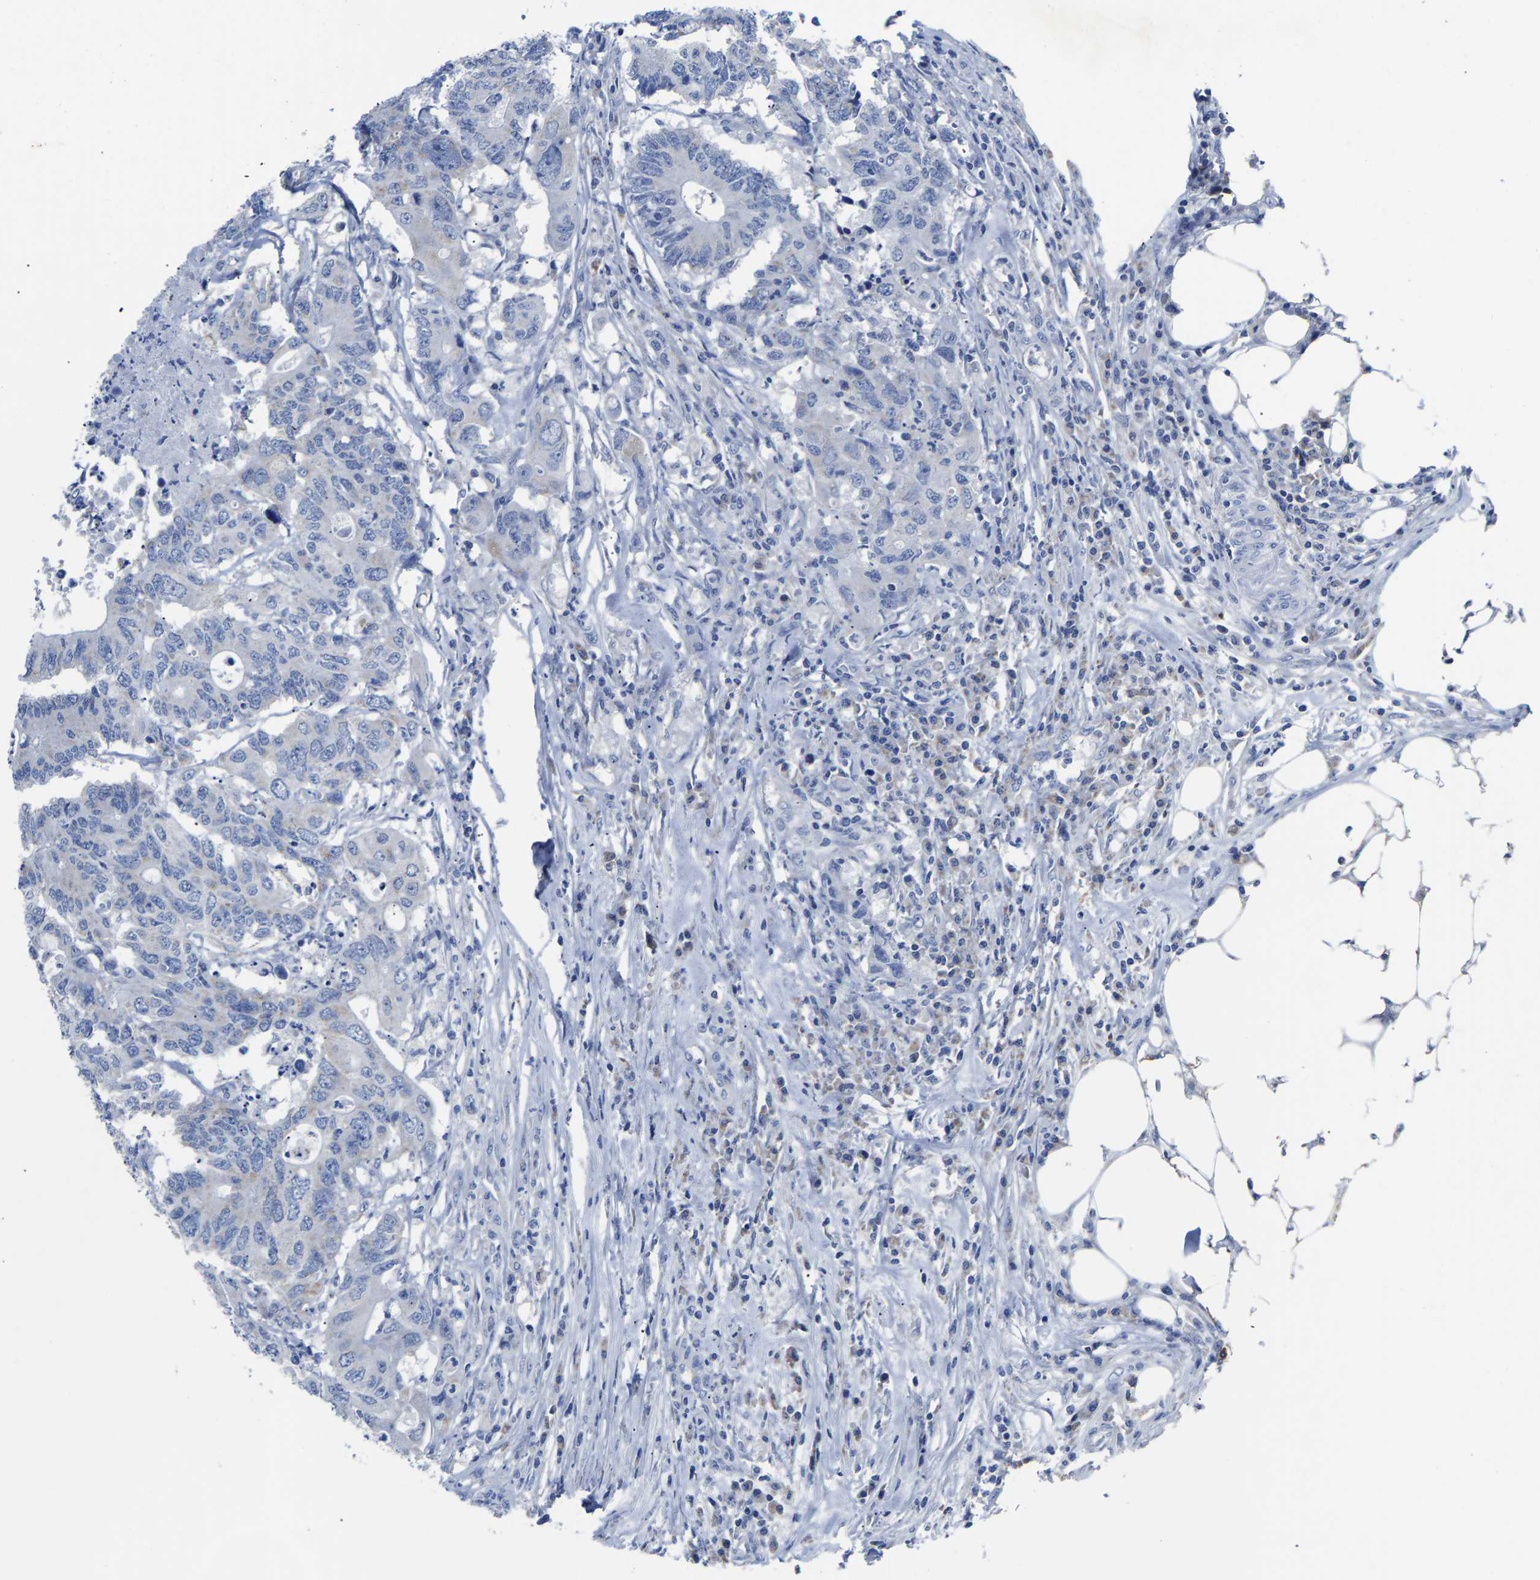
{"staining": {"intensity": "negative", "quantity": "none", "location": "none"}, "tissue": "colorectal cancer", "cell_type": "Tumor cells", "image_type": "cancer", "snomed": [{"axis": "morphology", "description": "Adenocarcinoma, NOS"}, {"axis": "topography", "description": "Colon"}], "caption": "Immunohistochemistry (IHC) histopathology image of human adenocarcinoma (colorectal) stained for a protein (brown), which exhibits no staining in tumor cells.", "gene": "ETFA", "patient": {"sex": "male", "age": 71}}